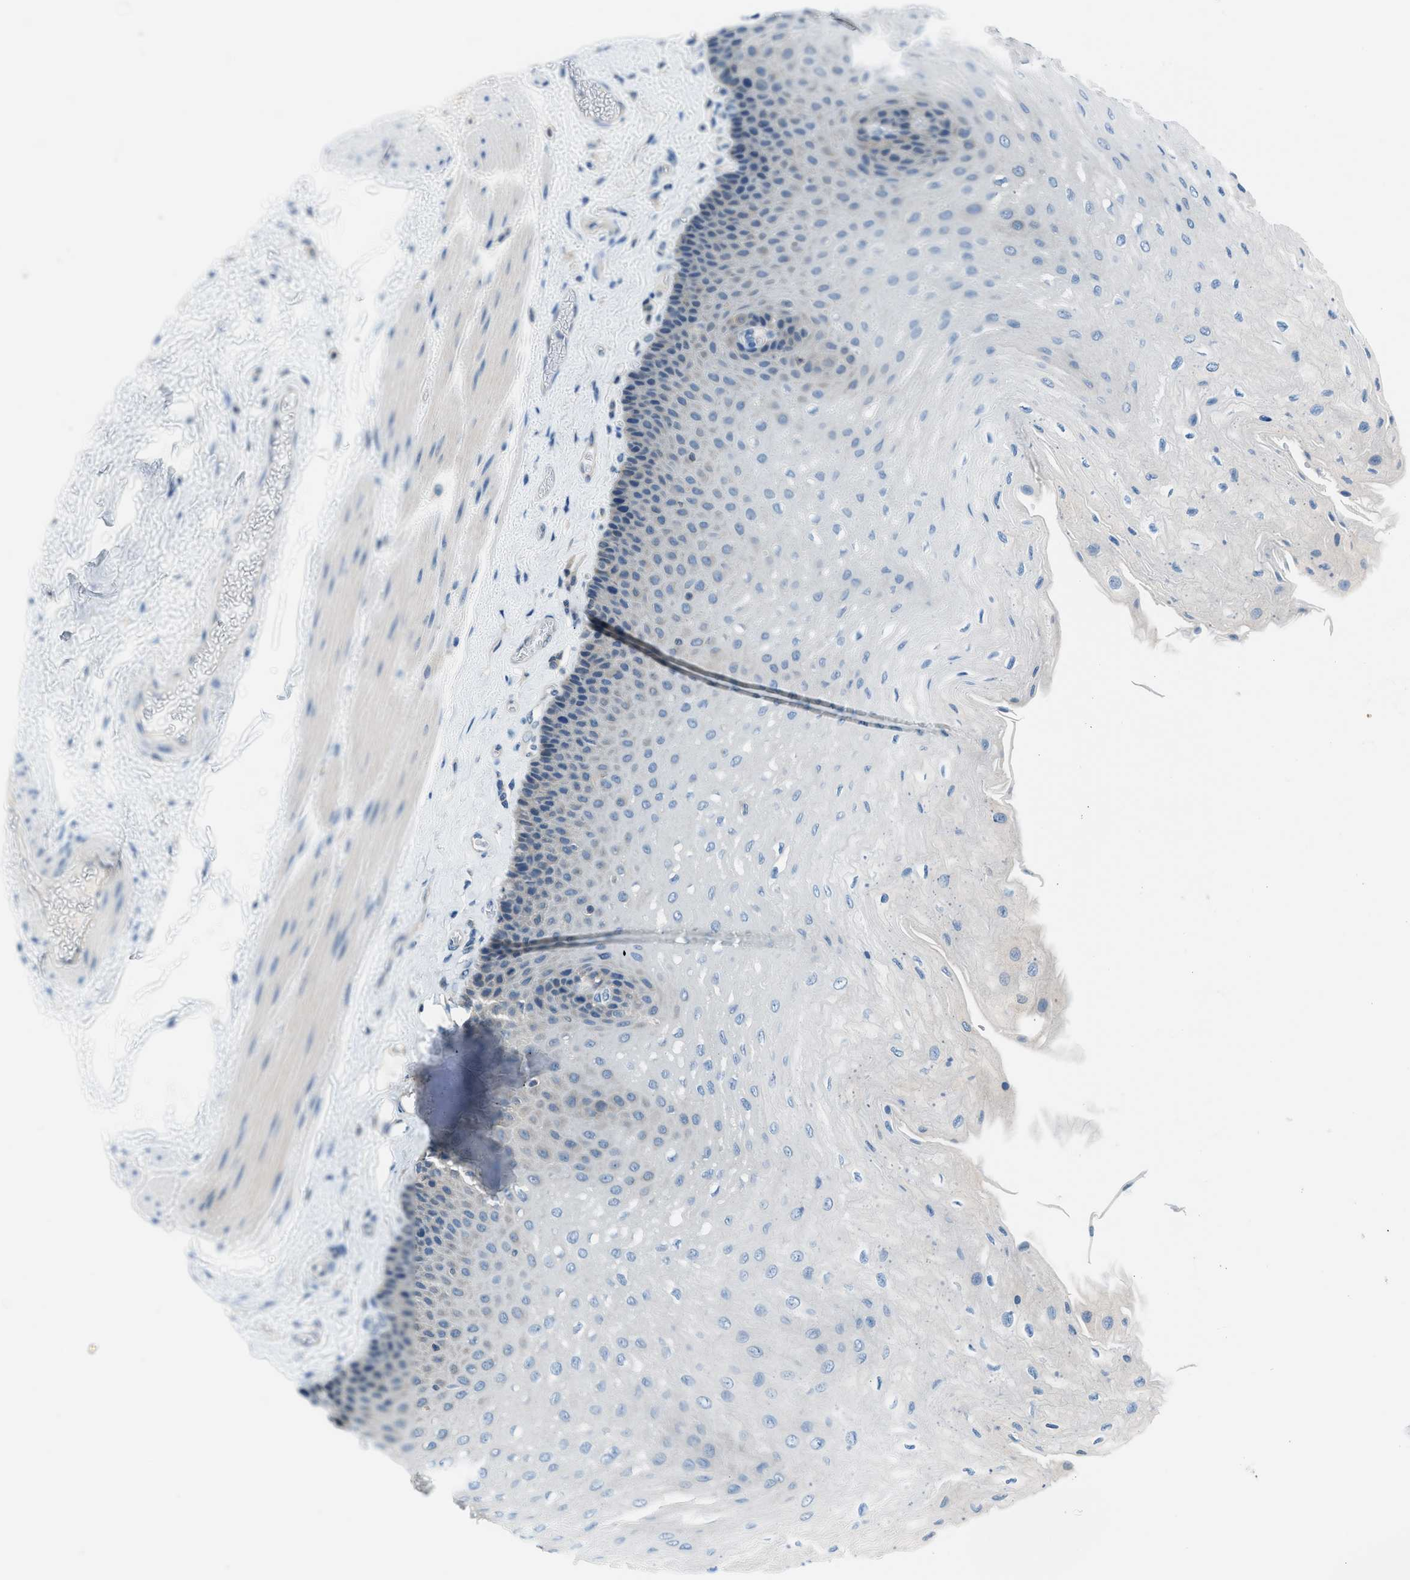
{"staining": {"intensity": "negative", "quantity": "none", "location": "none"}, "tissue": "esophagus", "cell_type": "Squamous epithelial cells", "image_type": "normal", "snomed": [{"axis": "morphology", "description": "Normal tissue, NOS"}, {"axis": "topography", "description": "Esophagus"}], "caption": "This micrograph is of benign esophagus stained with immunohistochemistry to label a protein in brown with the nuclei are counter-stained blue. There is no positivity in squamous epithelial cells. The staining is performed using DAB (3,3'-diaminobenzidine) brown chromogen with nuclei counter-stained in using hematoxylin.", "gene": "ACP1", "patient": {"sex": "female", "age": 72}}